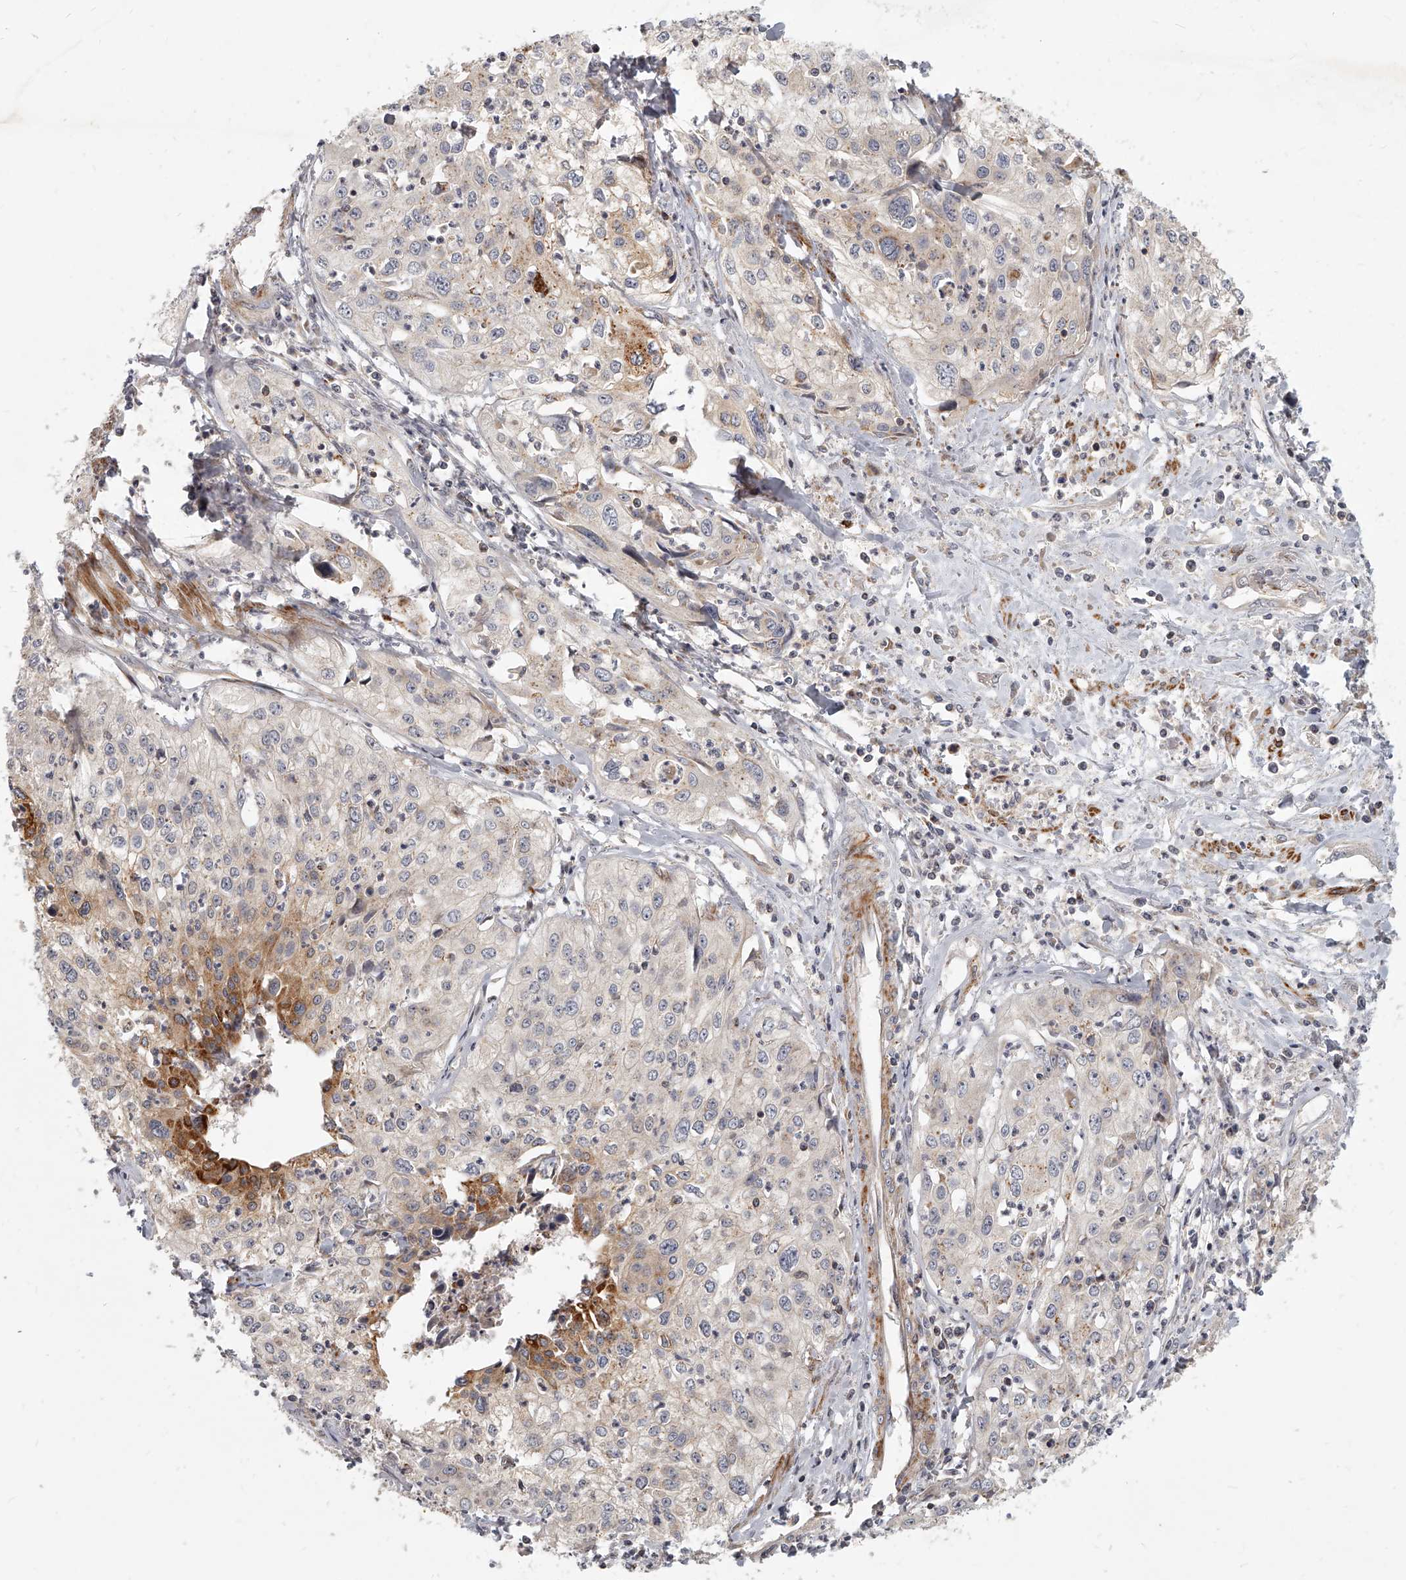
{"staining": {"intensity": "moderate", "quantity": "<25%", "location": "cytoplasmic/membranous"}, "tissue": "cervical cancer", "cell_type": "Tumor cells", "image_type": "cancer", "snomed": [{"axis": "morphology", "description": "Squamous cell carcinoma, NOS"}, {"axis": "topography", "description": "Cervix"}], "caption": "Protein expression analysis of human cervical cancer reveals moderate cytoplasmic/membranous staining in approximately <25% of tumor cells.", "gene": "SLC37A1", "patient": {"sex": "female", "age": 31}}